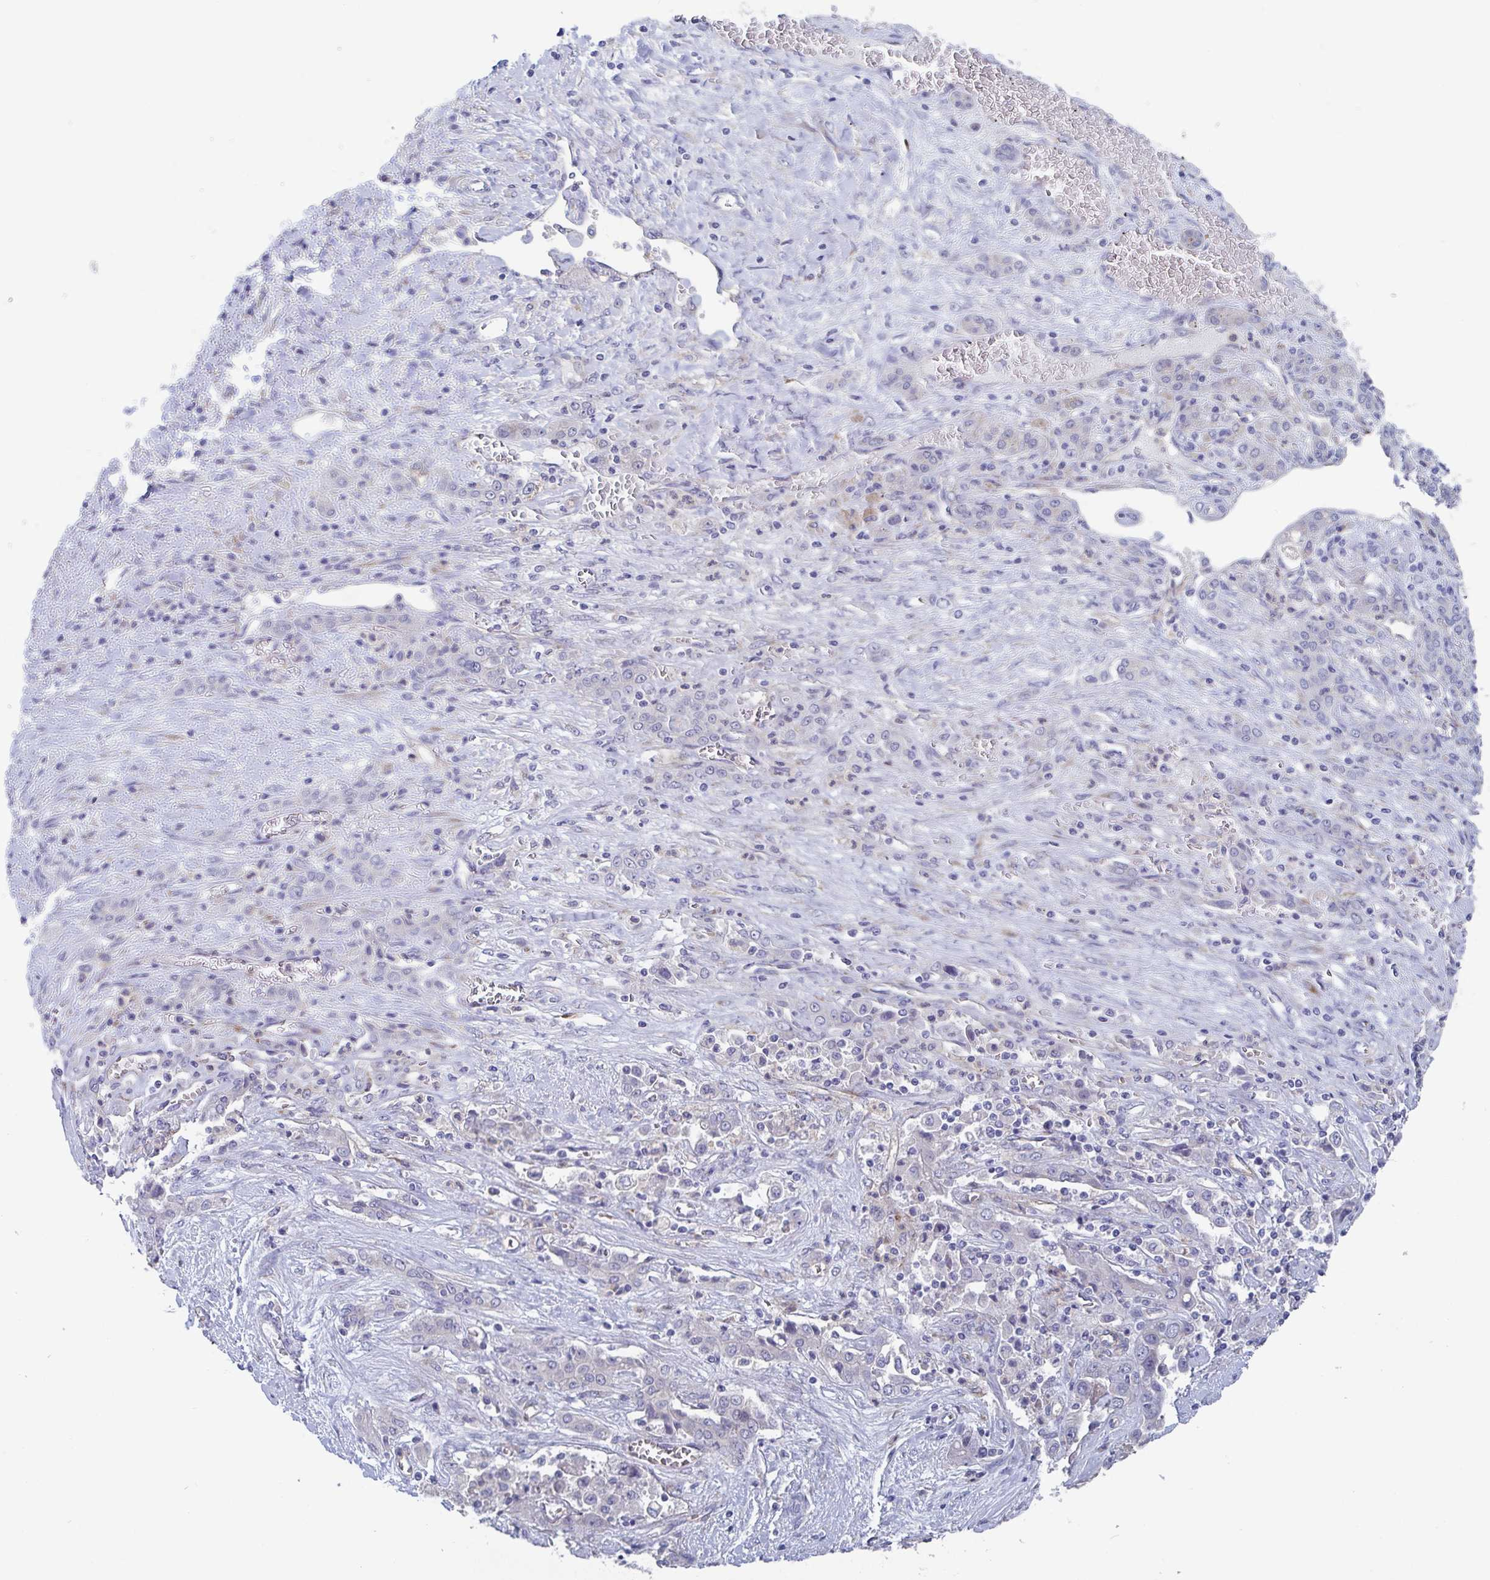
{"staining": {"intensity": "negative", "quantity": "none", "location": "none"}, "tissue": "liver cancer", "cell_type": "Tumor cells", "image_type": "cancer", "snomed": [{"axis": "morphology", "description": "Cholangiocarcinoma"}, {"axis": "topography", "description": "Liver"}], "caption": "Tumor cells are negative for brown protein staining in liver cancer. The staining is performed using DAB brown chromogen with nuclei counter-stained in using hematoxylin.", "gene": "ST14", "patient": {"sex": "female", "age": 52}}